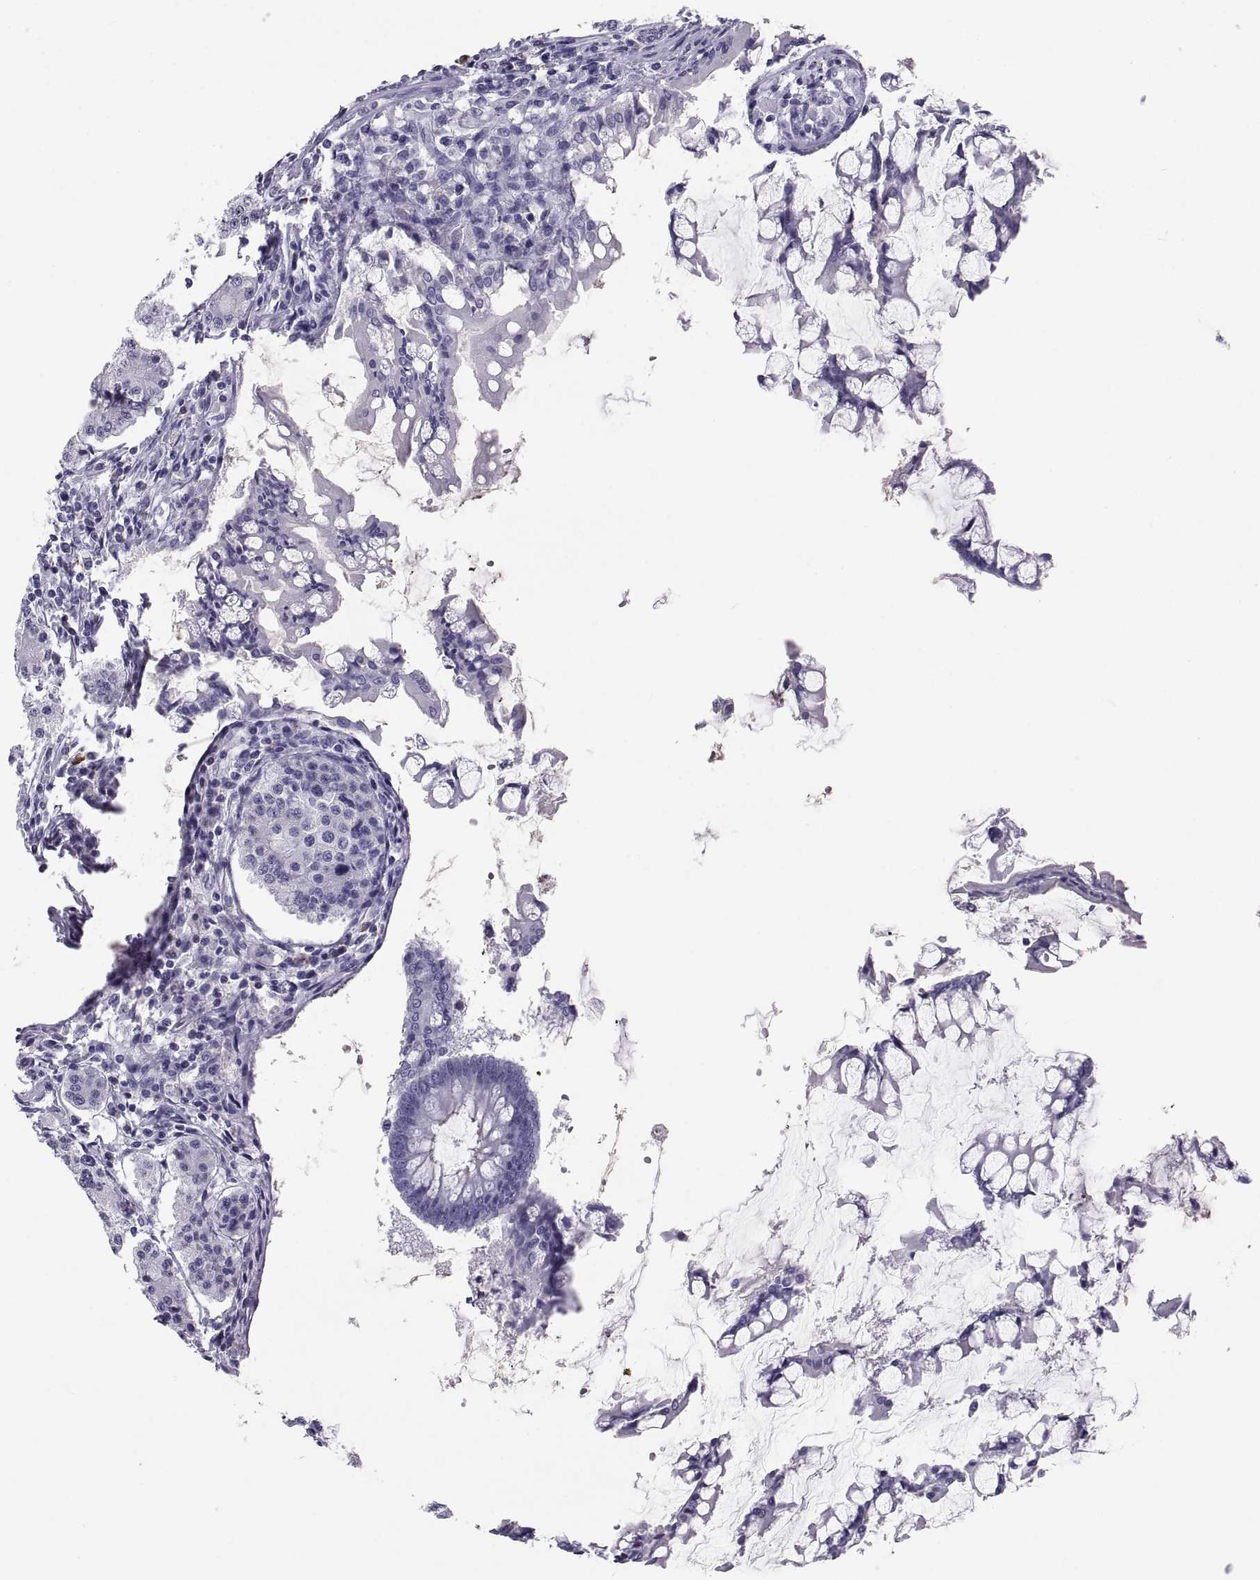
{"staining": {"intensity": "negative", "quantity": "none", "location": "none"}, "tissue": "carcinoid", "cell_type": "Tumor cells", "image_type": "cancer", "snomed": [{"axis": "morphology", "description": "Carcinoid, malignant, NOS"}, {"axis": "topography", "description": "Small intestine"}], "caption": "This is an IHC micrograph of carcinoid (malignant). There is no positivity in tumor cells.", "gene": "CT47A10", "patient": {"sex": "female", "age": 65}}